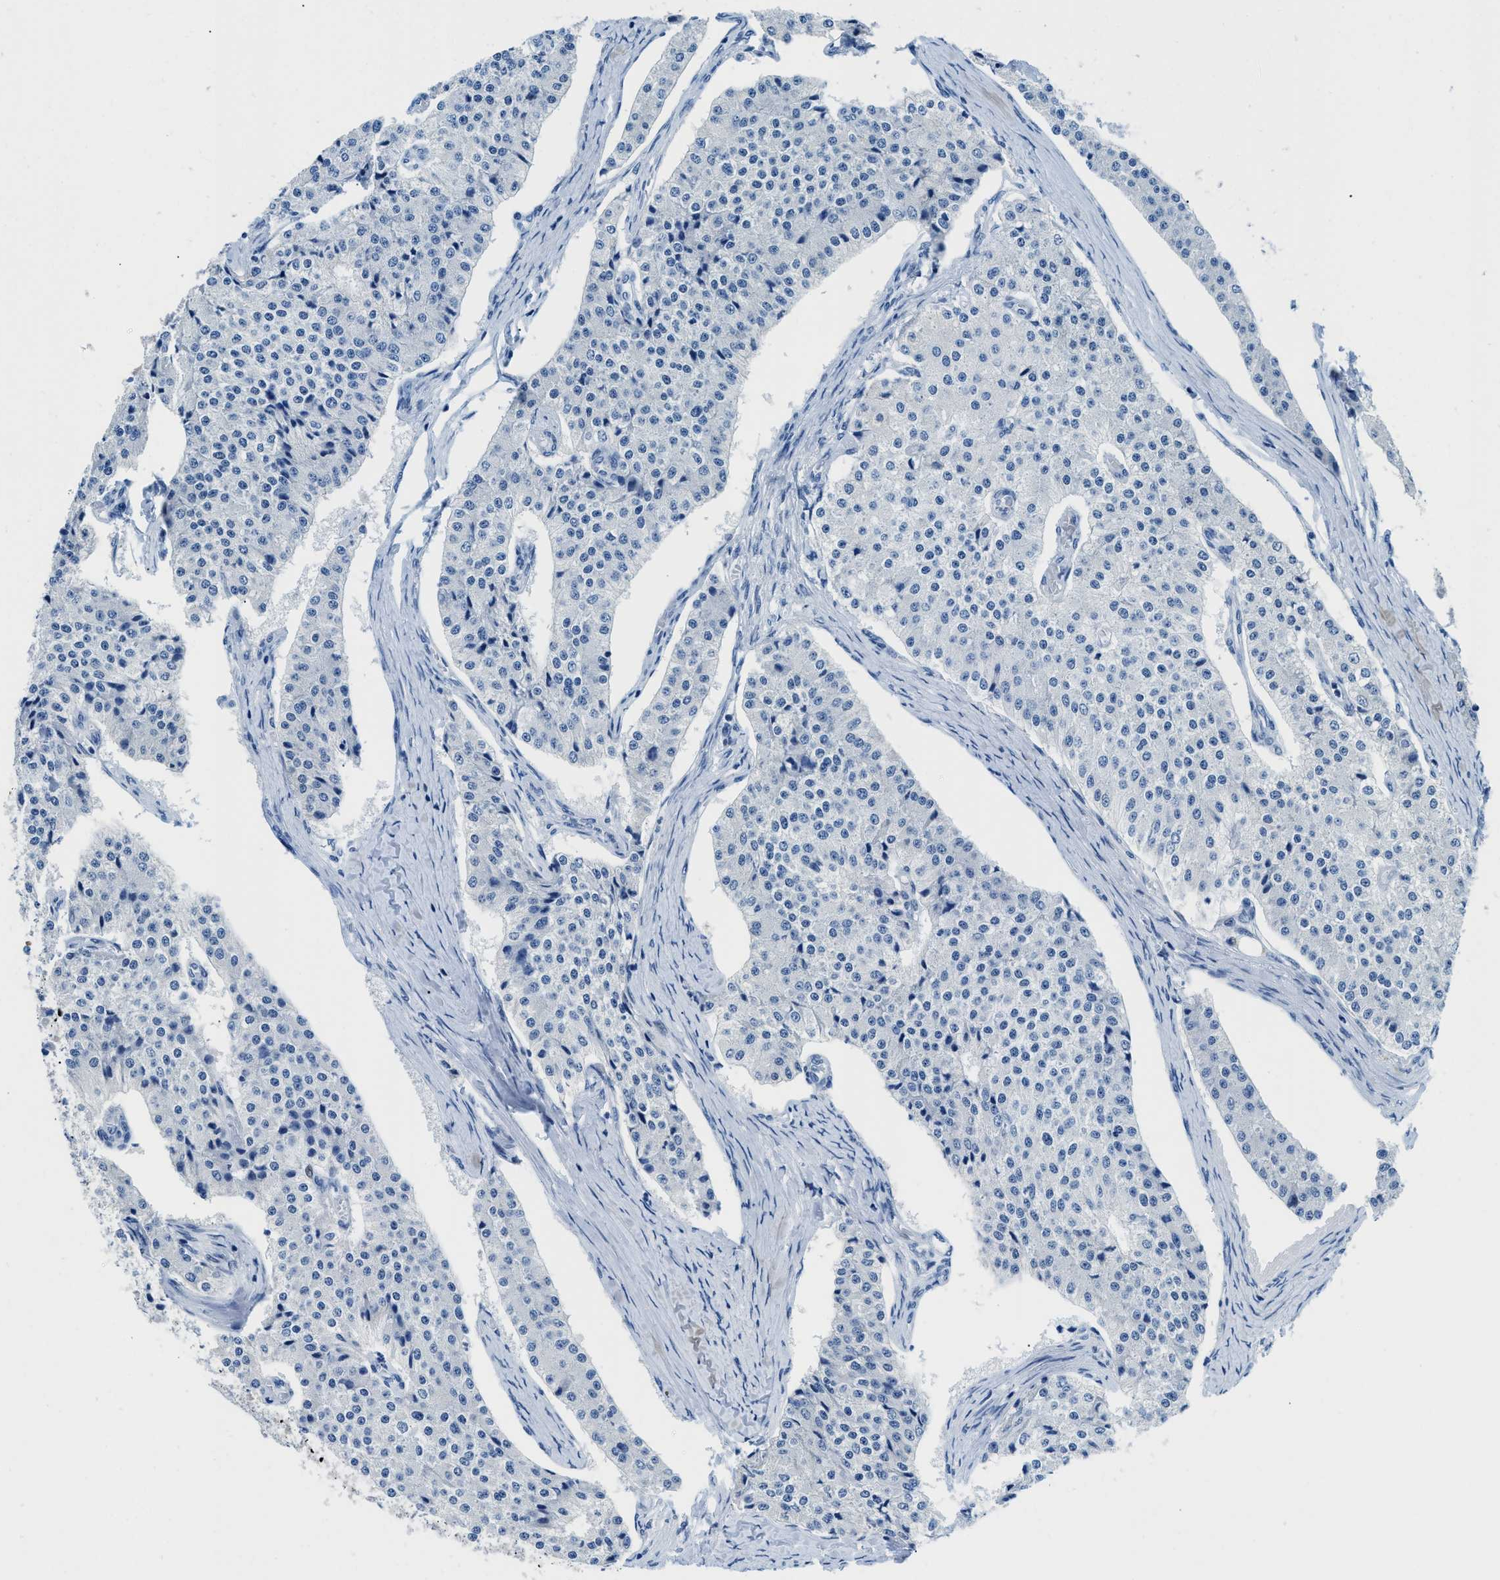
{"staining": {"intensity": "negative", "quantity": "none", "location": "none"}, "tissue": "carcinoid", "cell_type": "Tumor cells", "image_type": "cancer", "snomed": [{"axis": "morphology", "description": "Carcinoid, malignant, NOS"}, {"axis": "topography", "description": "Colon"}], "caption": "Immunohistochemistry (IHC) of carcinoid (malignant) exhibits no expression in tumor cells.", "gene": "MBL2", "patient": {"sex": "female", "age": 52}}